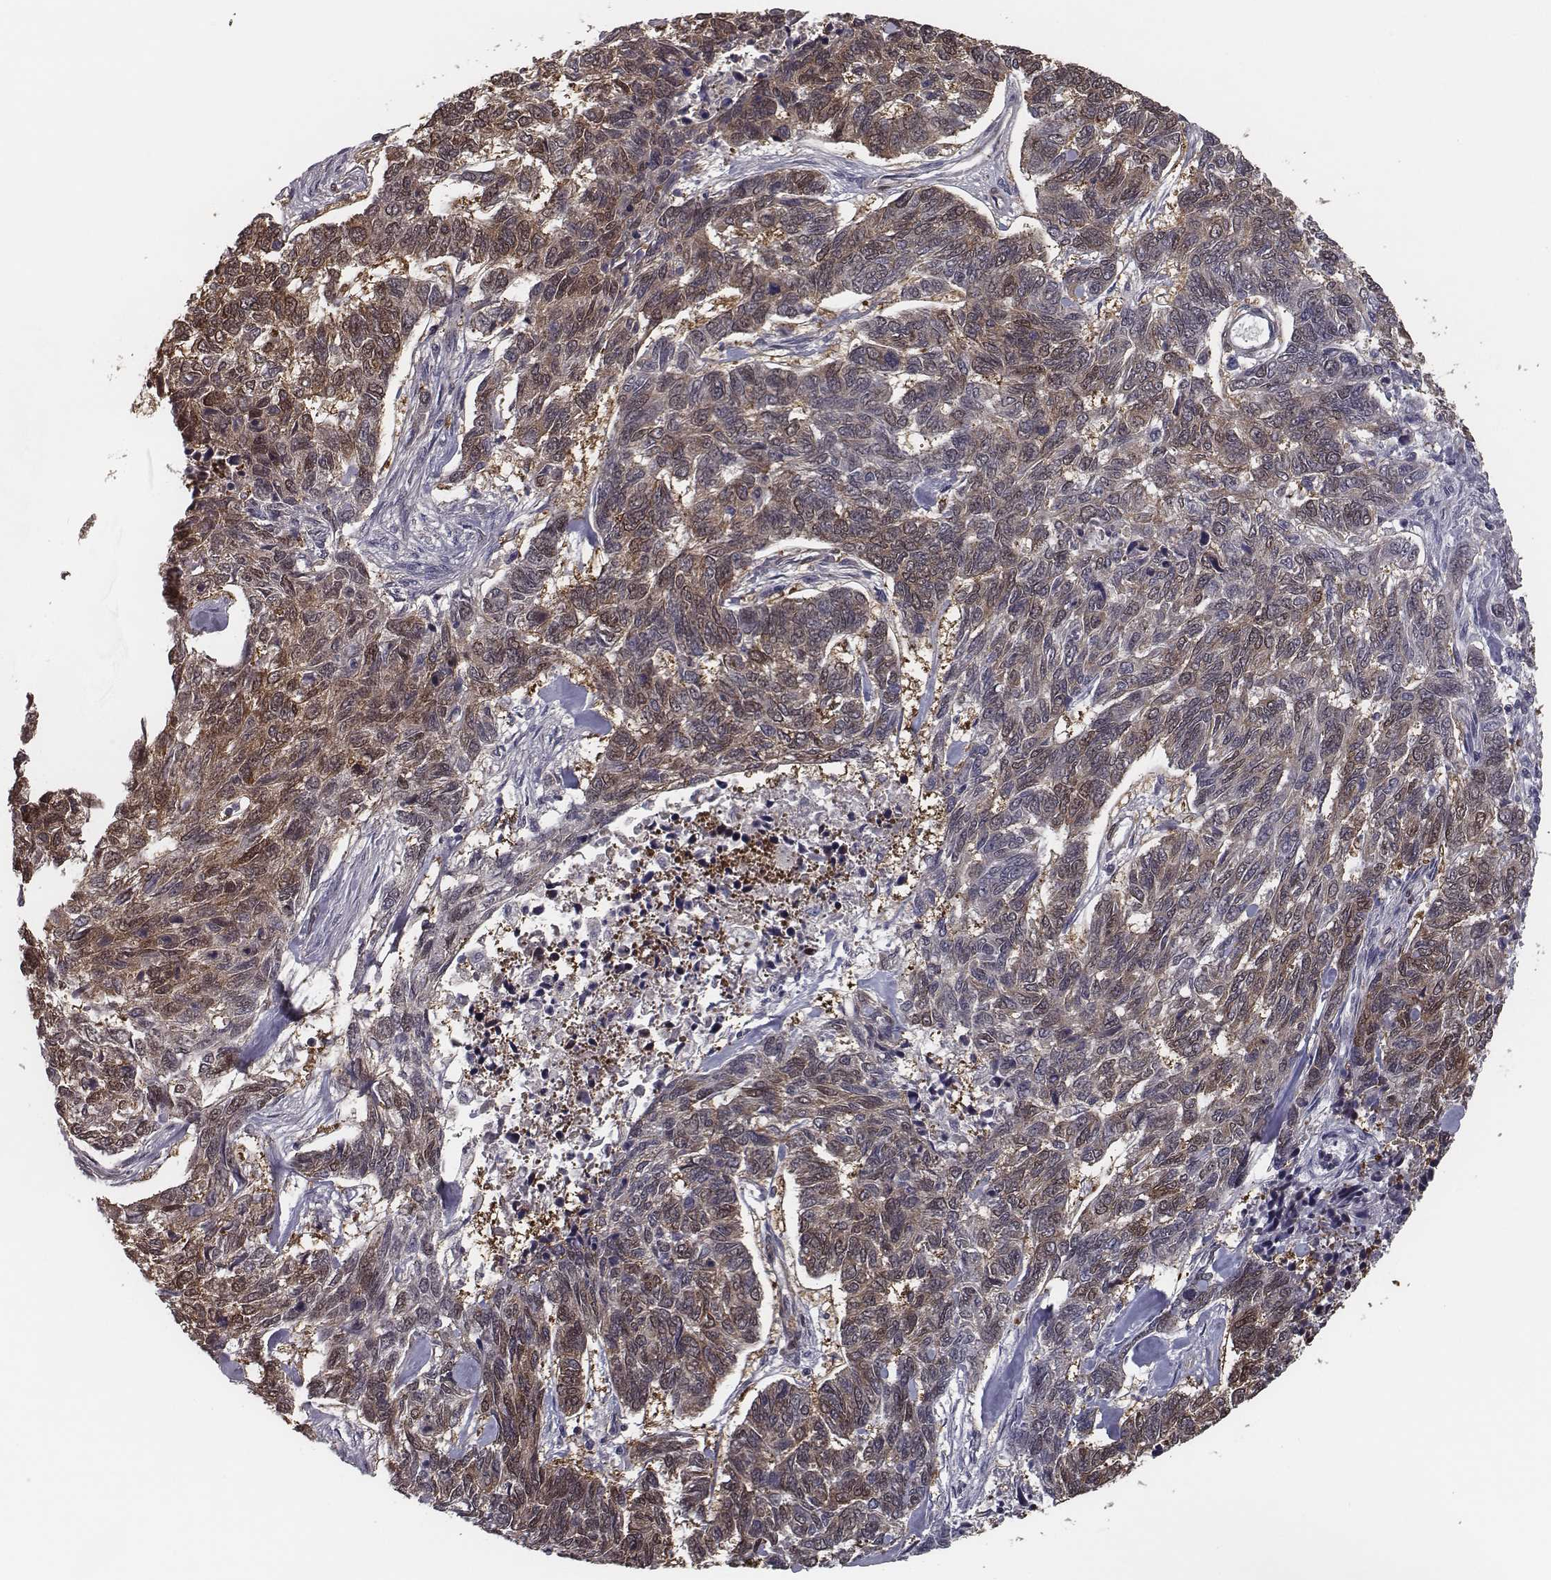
{"staining": {"intensity": "moderate", "quantity": ">75%", "location": "cytoplasmic/membranous"}, "tissue": "skin cancer", "cell_type": "Tumor cells", "image_type": "cancer", "snomed": [{"axis": "morphology", "description": "Basal cell carcinoma"}, {"axis": "topography", "description": "Skin"}], "caption": "Immunohistochemical staining of human basal cell carcinoma (skin) shows moderate cytoplasmic/membranous protein staining in approximately >75% of tumor cells.", "gene": "ISYNA1", "patient": {"sex": "female", "age": 65}}